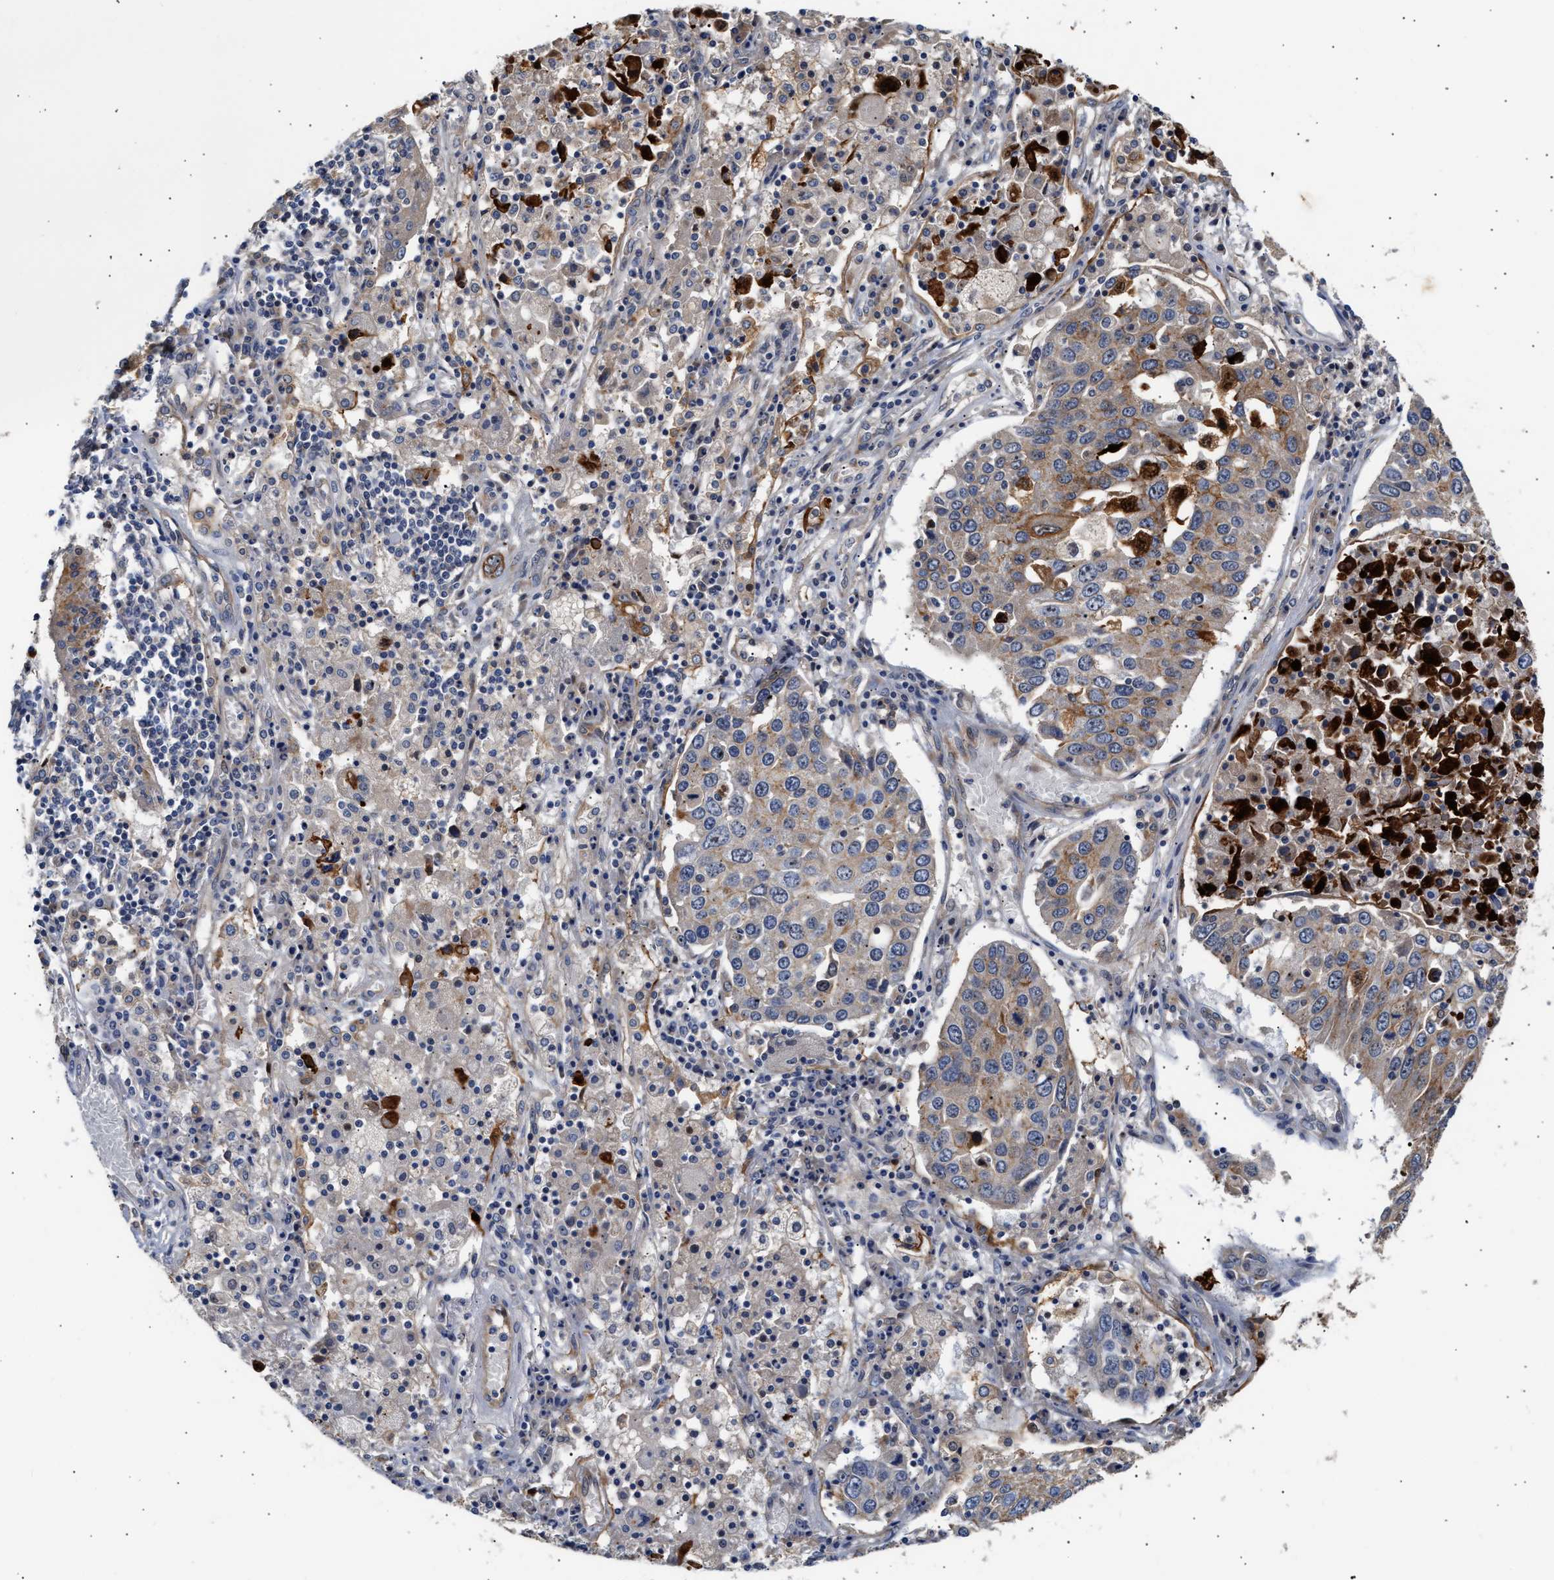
{"staining": {"intensity": "moderate", "quantity": "<25%", "location": "cytoplasmic/membranous"}, "tissue": "lung cancer", "cell_type": "Tumor cells", "image_type": "cancer", "snomed": [{"axis": "morphology", "description": "Squamous cell carcinoma, NOS"}, {"axis": "topography", "description": "Lung"}], "caption": "Protein staining by immunohistochemistry demonstrates moderate cytoplasmic/membranous positivity in approximately <25% of tumor cells in lung cancer.", "gene": "CCDC146", "patient": {"sex": "male", "age": 65}}